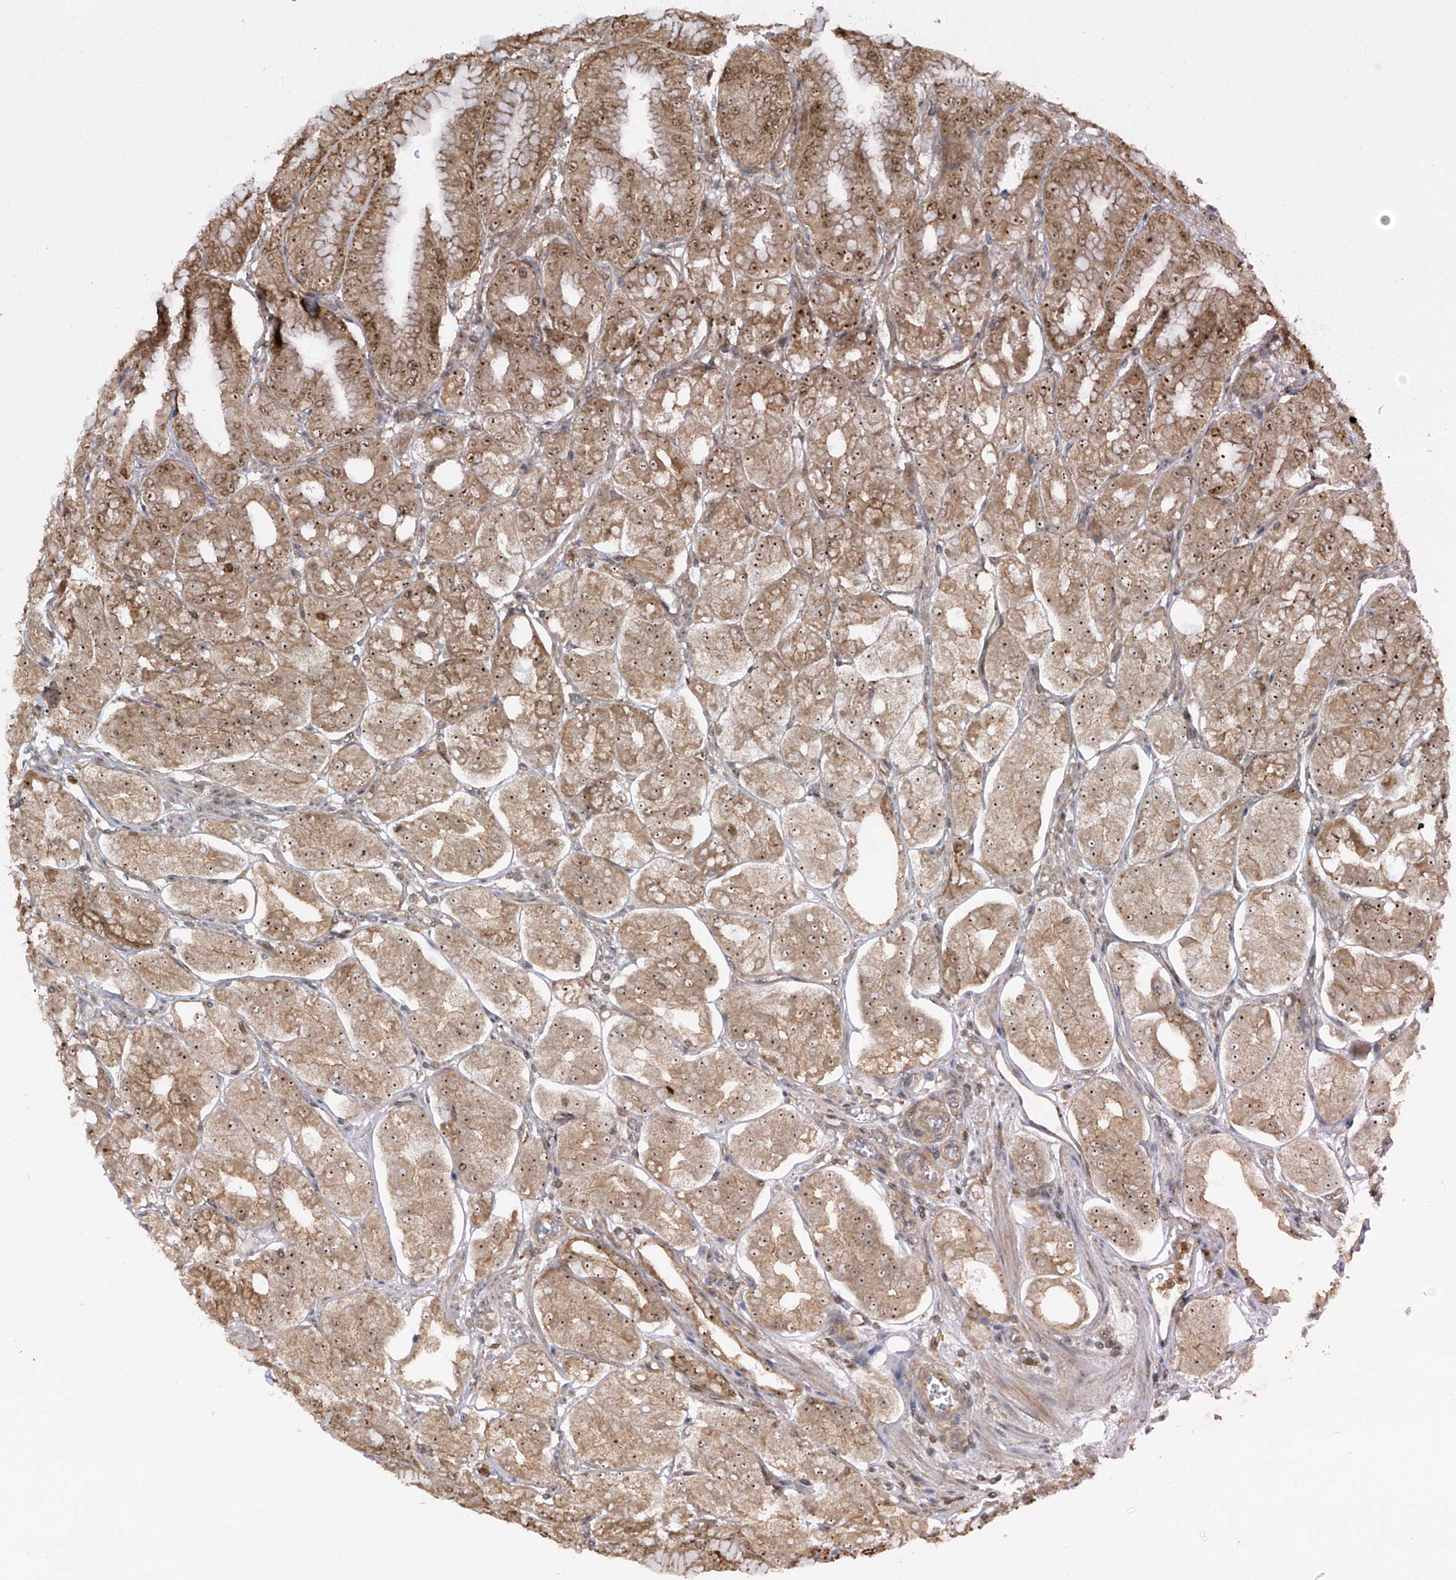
{"staining": {"intensity": "moderate", "quantity": ">75%", "location": "cytoplasmic/membranous,nuclear"}, "tissue": "stomach", "cell_type": "Glandular cells", "image_type": "normal", "snomed": [{"axis": "morphology", "description": "Normal tissue, NOS"}, {"axis": "topography", "description": "Stomach, lower"}], "caption": "Glandular cells reveal medium levels of moderate cytoplasmic/membranous,nuclear positivity in about >75% of cells in unremarkable stomach.", "gene": "REPIN1", "patient": {"sex": "male", "age": 71}}